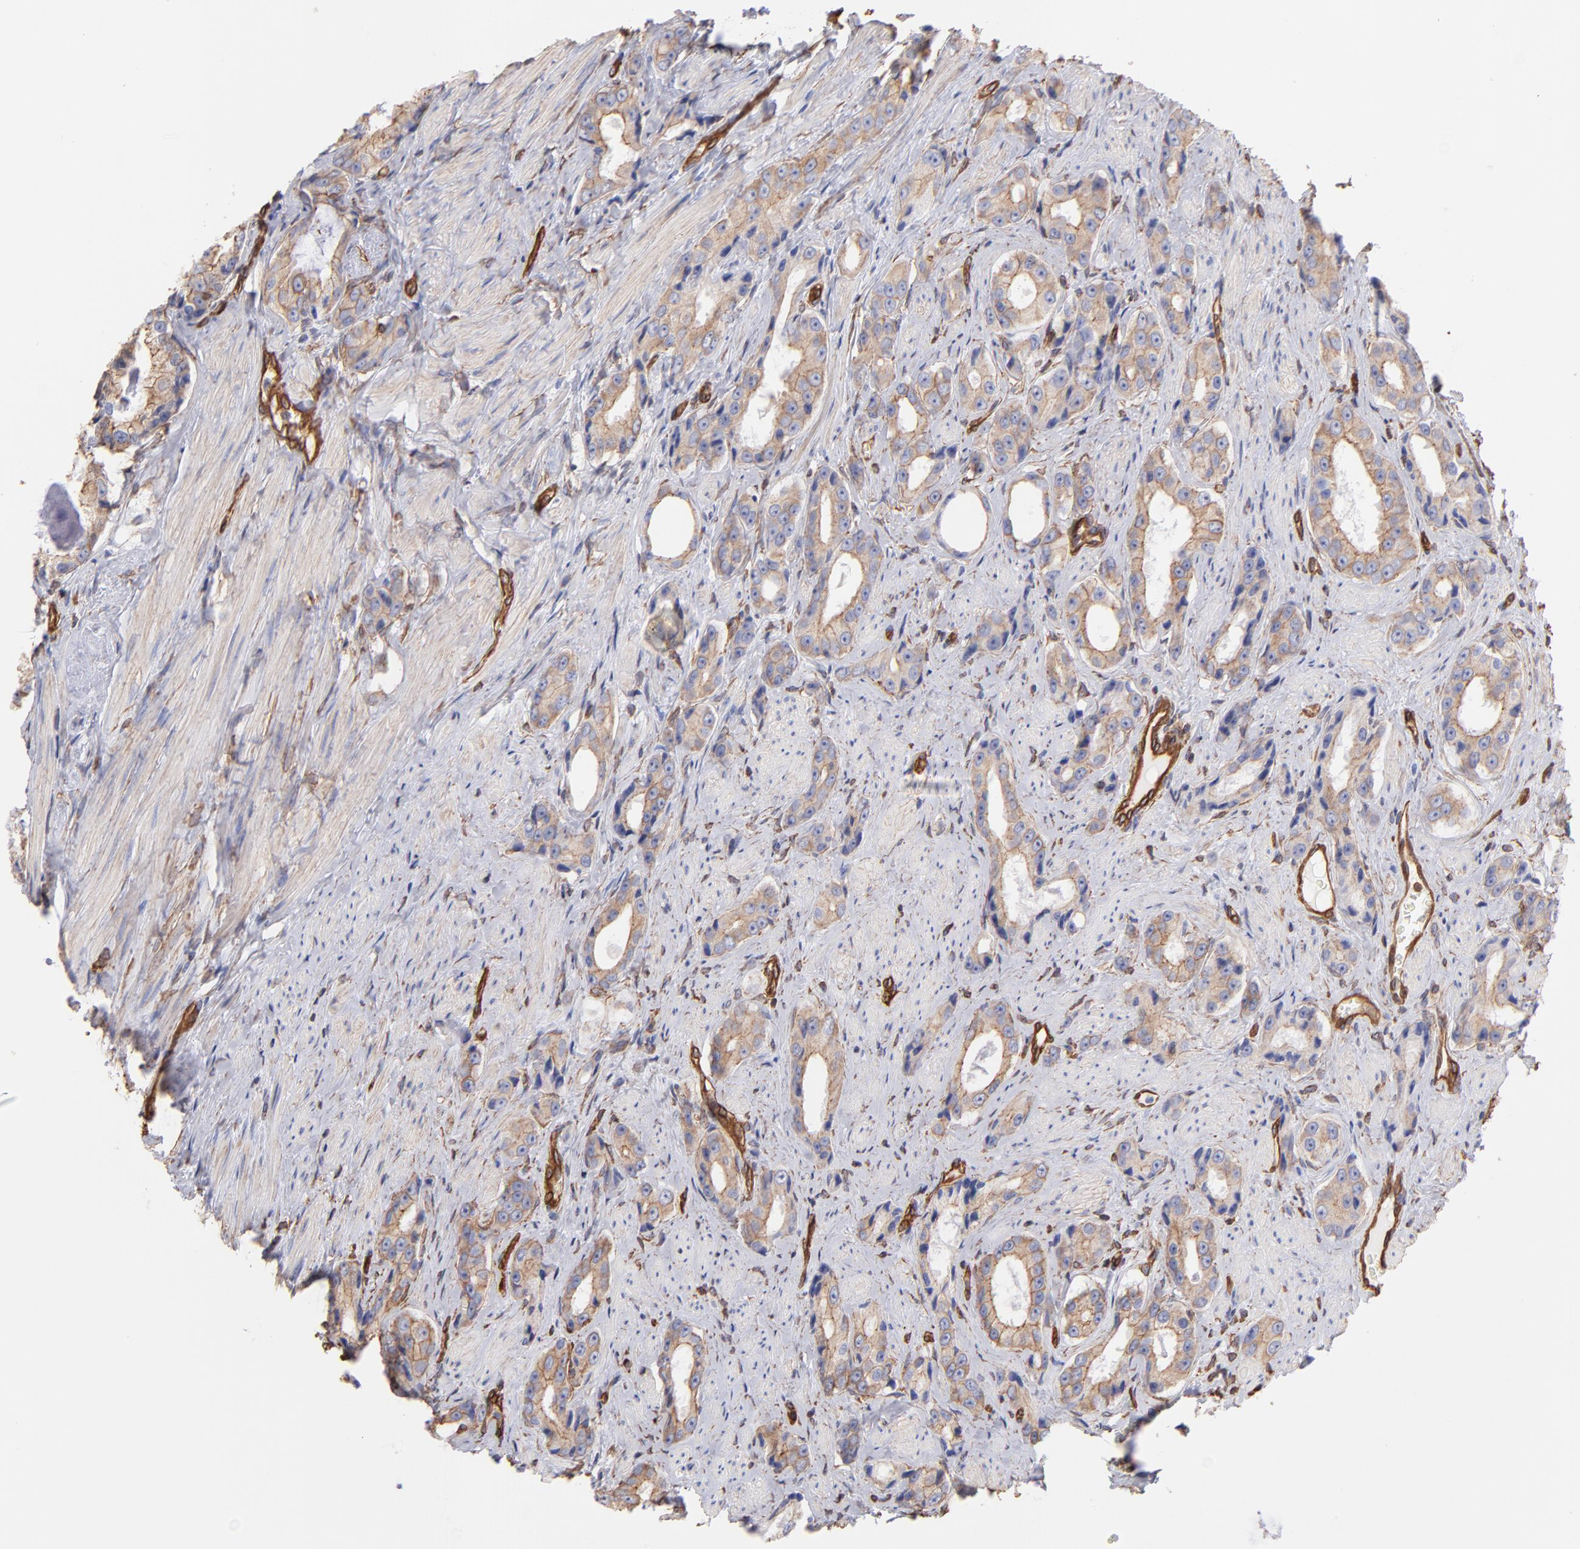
{"staining": {"intensity": "moderate", "quantity": ">75%", "location": "cytoplasmic/membranous"}, "tissue": "prostate cancer", "cell_type": "Tumor cells", "image_type": "cancer", "snomed": [{"axis": "morphology", "description": "Adenocarcinoma, Medium grade"}, {"axis": "topography", "description": "Prostate"}], "caption": "IHC (DAB (3,3'-diaminobenzidine)) staining of human adenocarcinoma (medium-grade) (prostate) reveals moderate cytoplasmic/membranous protein expression in approximately >75% of tumor cells.", "gene": "PLEC", "patient": {"sex": "male", "age": 60}}